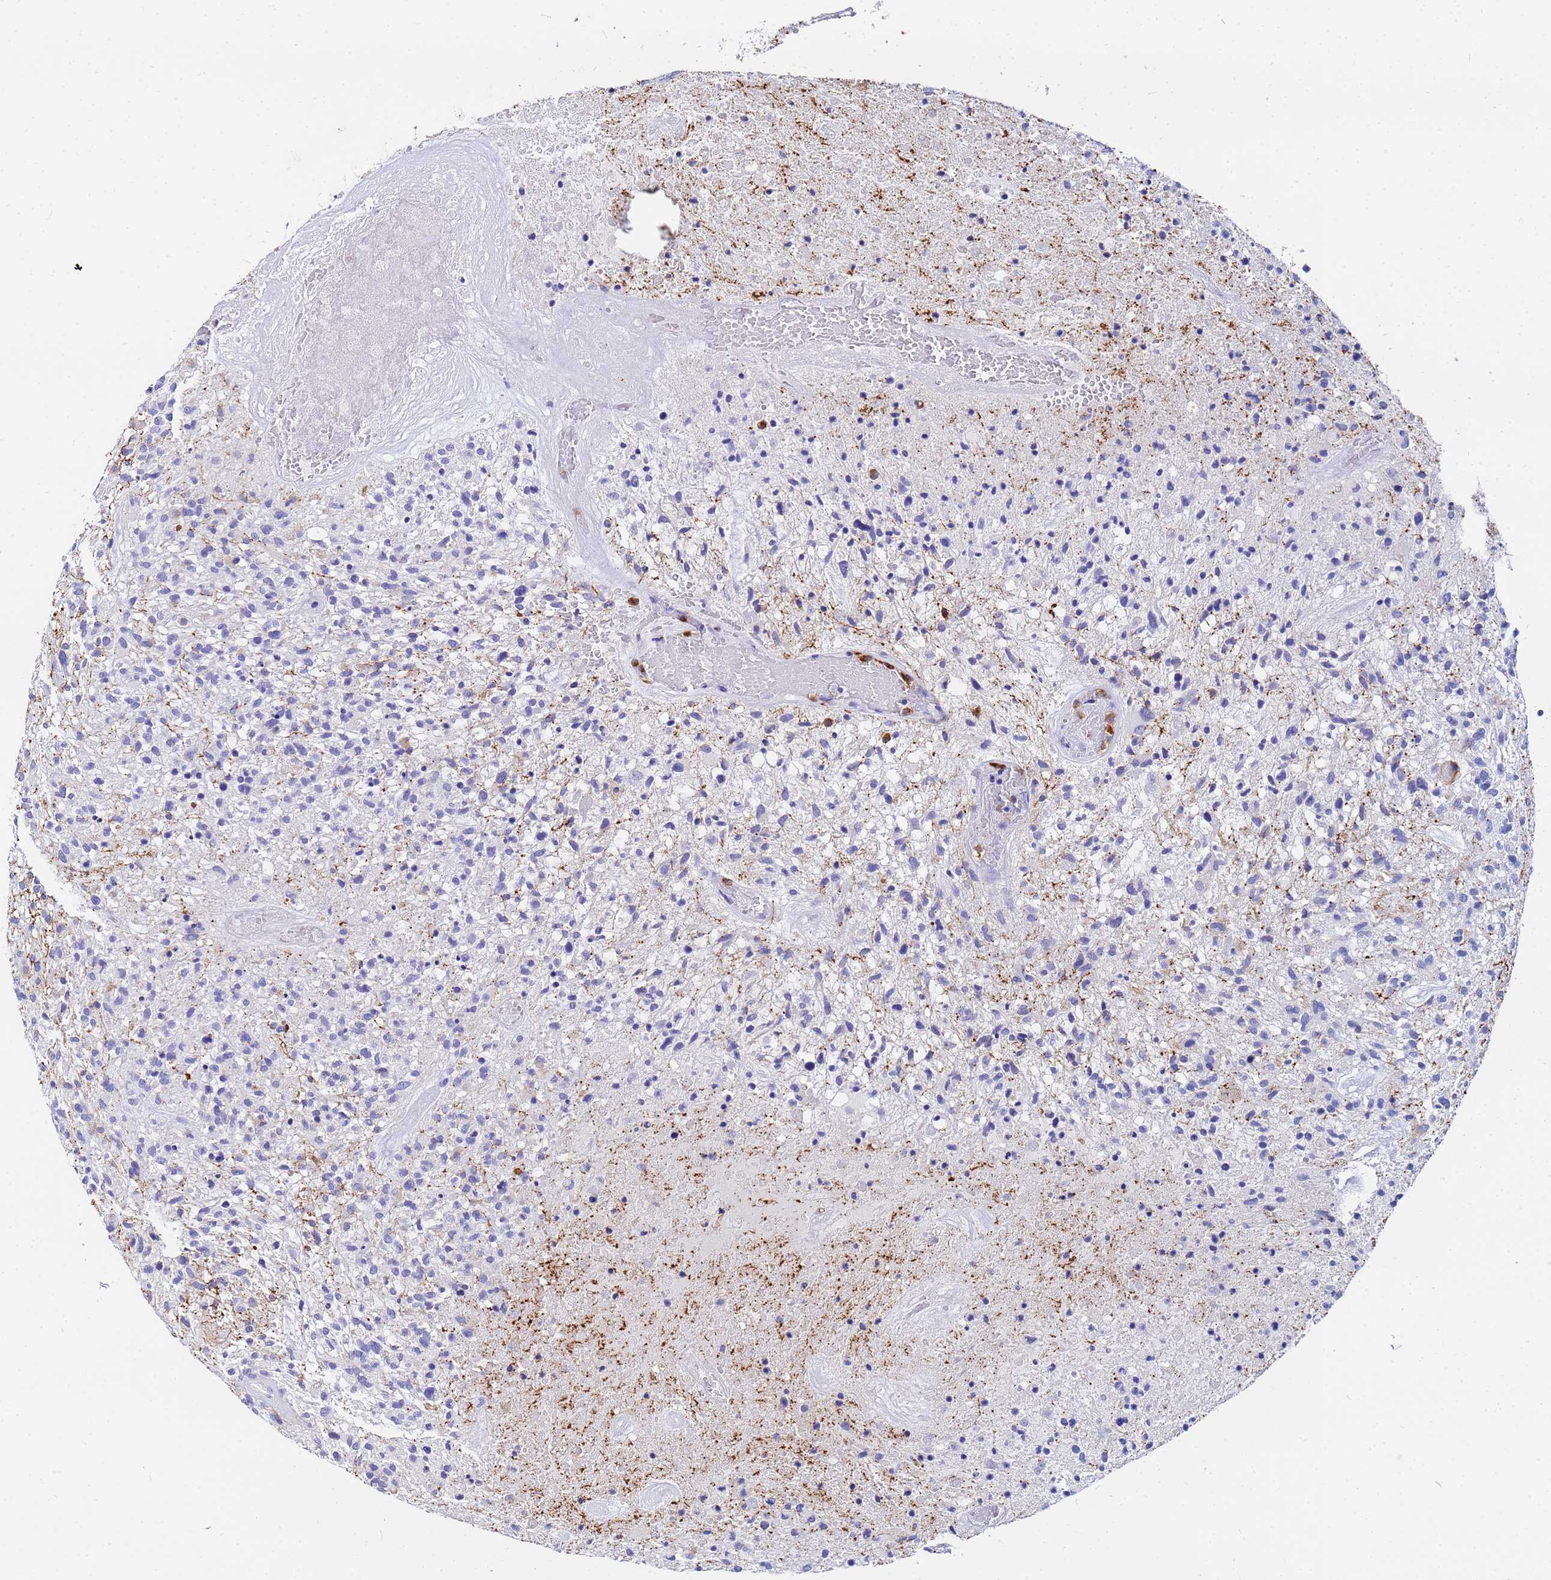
{"staining": {"intensity": "negative", "quantity": "none", "location": "none"}, "tissue": "glioma", "cell_type": "Tumor cells", "image_type": "cancer", "snomed": [{"axis": "morphology", "description": "Glioma, malignant, High grade"}, {"axis": "topography", "description": "Brain"}], "caption": "Human malignant glioma (high-grade) stained for a protein using immunohistochemistry exhibits no positivity in tumor cells.", "gene": "BASP1", "patient": {"sex": "male", "age": 47}}